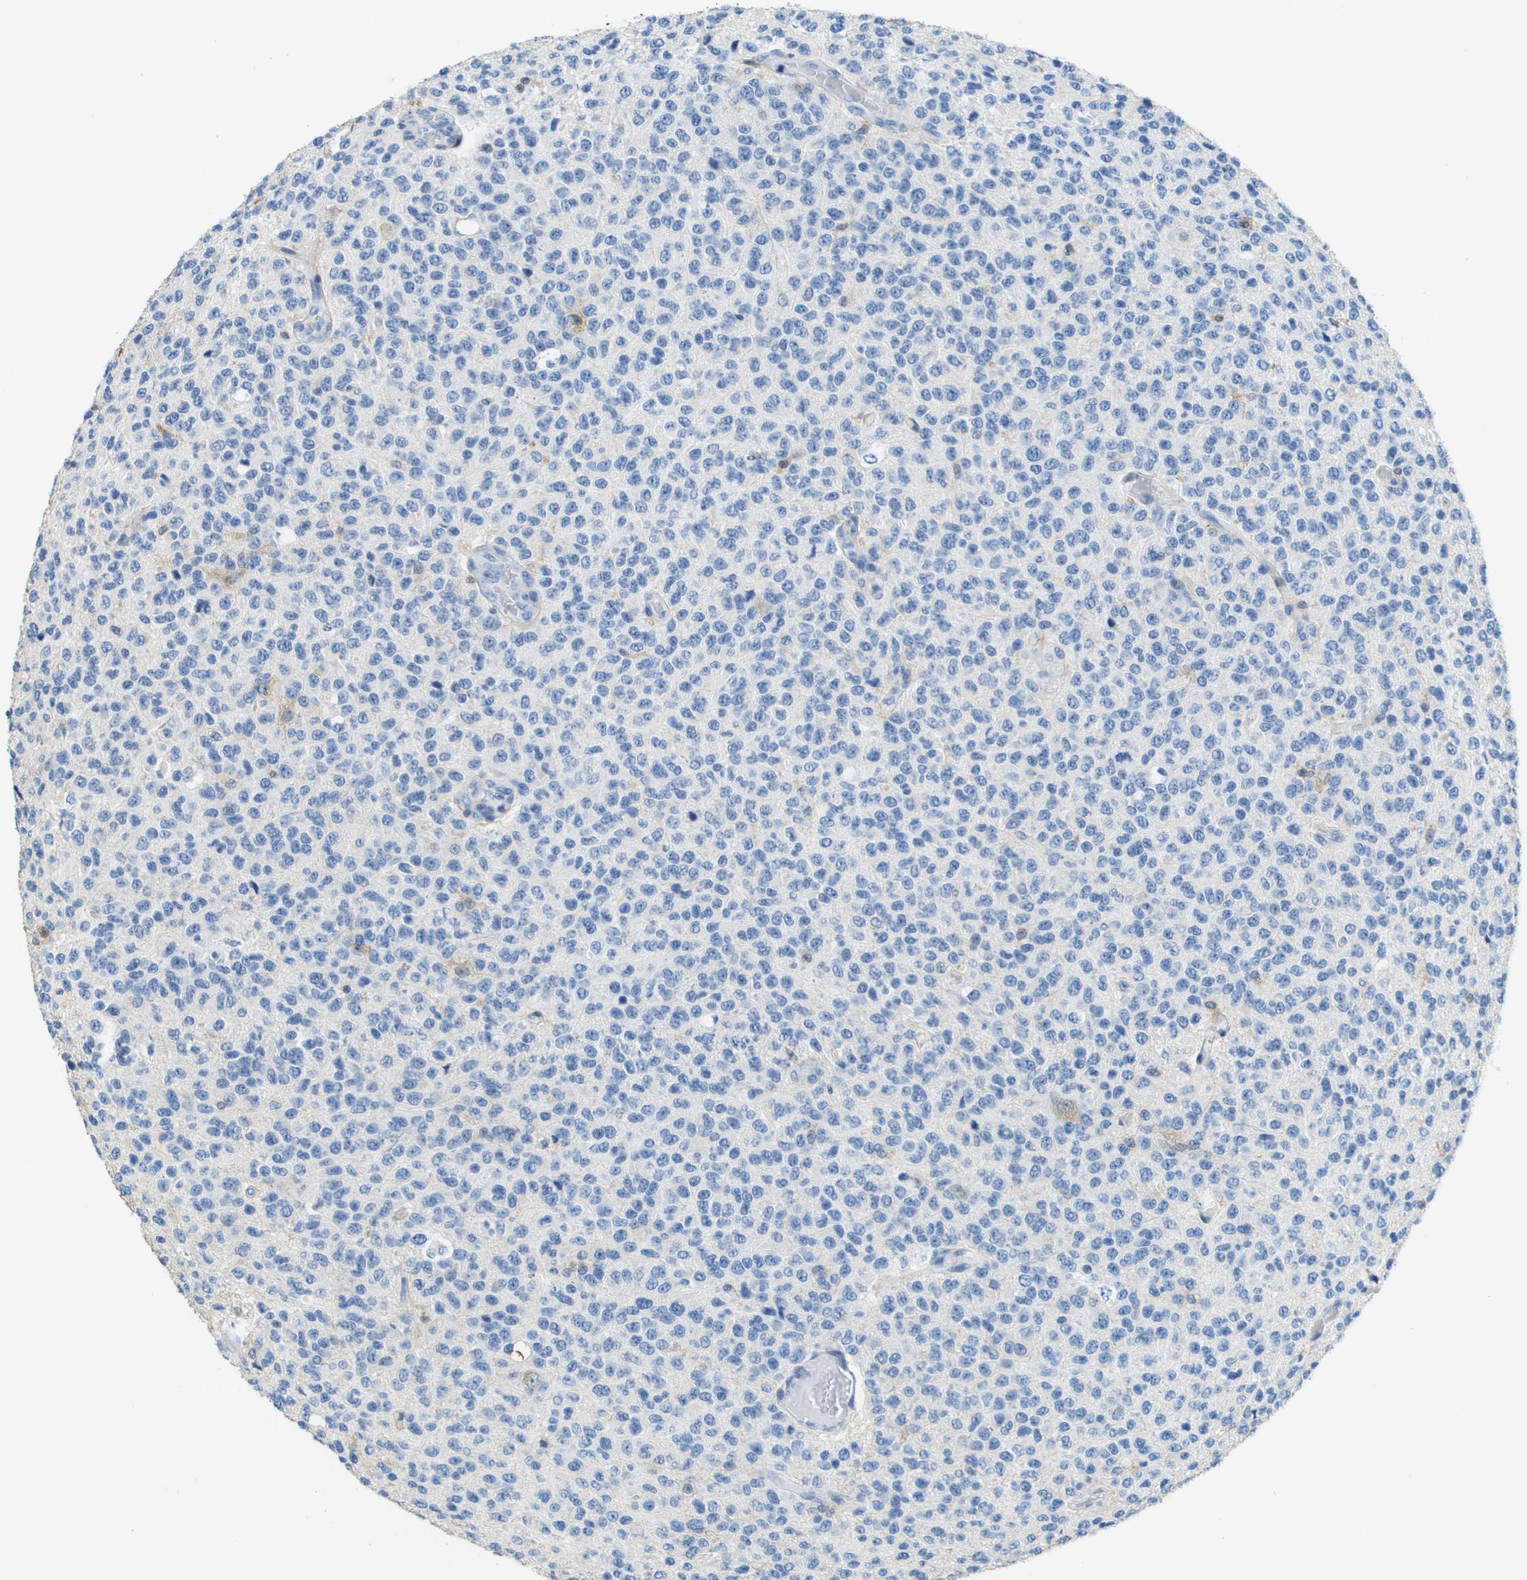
{"staining": {"intensity": "negative", "quantity": "none", "location": "none"}, "tissue": "glioma", "cell_type": "Tumor cells", "image_type": "cancer", "snomed": [{"axis": "morphology", "description": "Glioma, malignant, High grade"}, {"axis": "topography", "description": "pancreas cauda"}], "caption": "Tumor cells are negative for brown protein staining in malignant high-grade glioma.", "gene": "FABP5", "patient": {"sex": "male", "age": 60}}